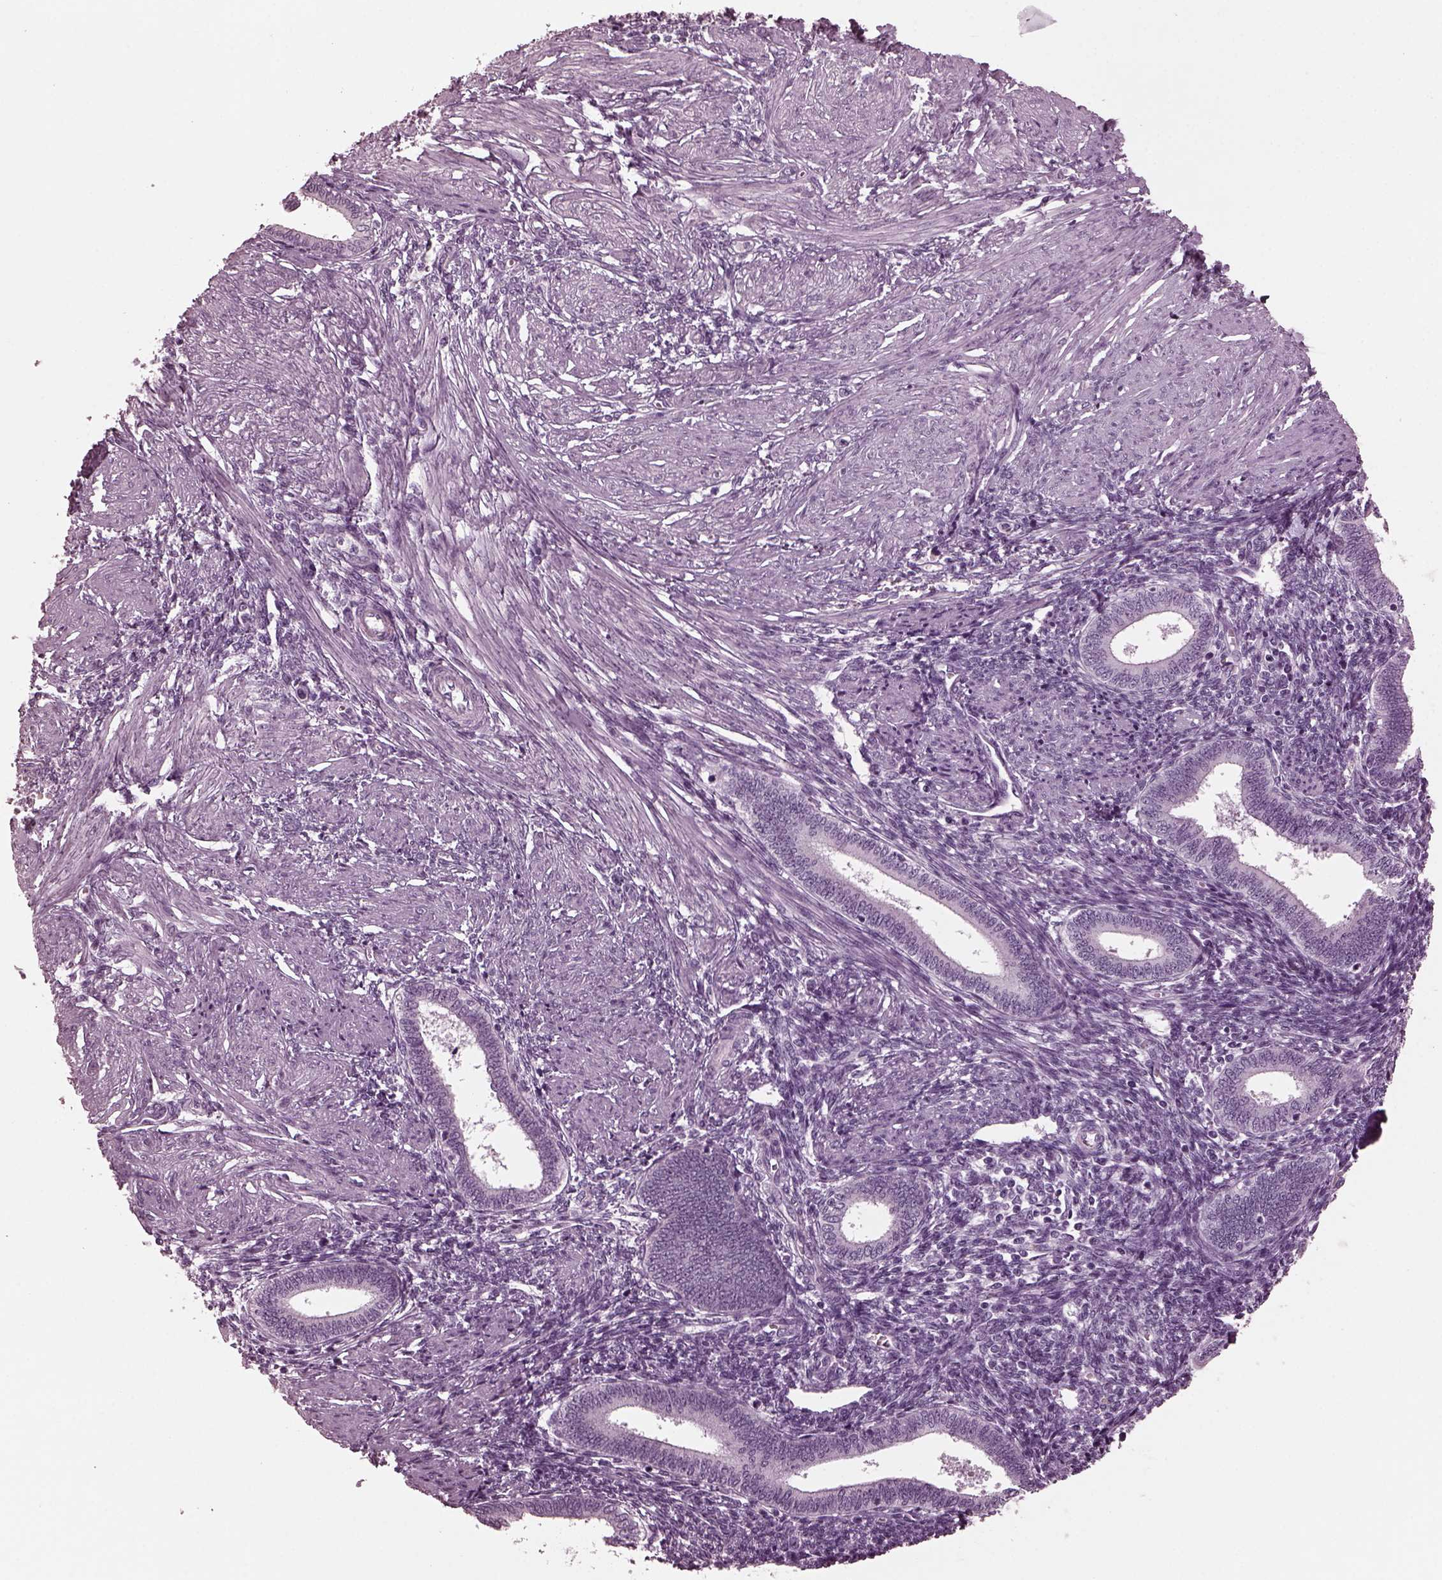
{"staining": {"intensity": "negative", "quantity": "none", "location": "none"}, "tissue": "endometrium", "cell_type": "Cells in endometrial stroma", "image_type": "normal", "snomed": [{"axis": "morphology", "description": "Normal tissue, NOS"}, {"axis": "topography", "description": "Endometrium"}], "caption": "The IHC image has no significant expression in cells in endometrial stroma of endometrium. (DAB IHC, high magnification).", "gene": "MIB2", "patient": {"sex": "female", "age": 42}}